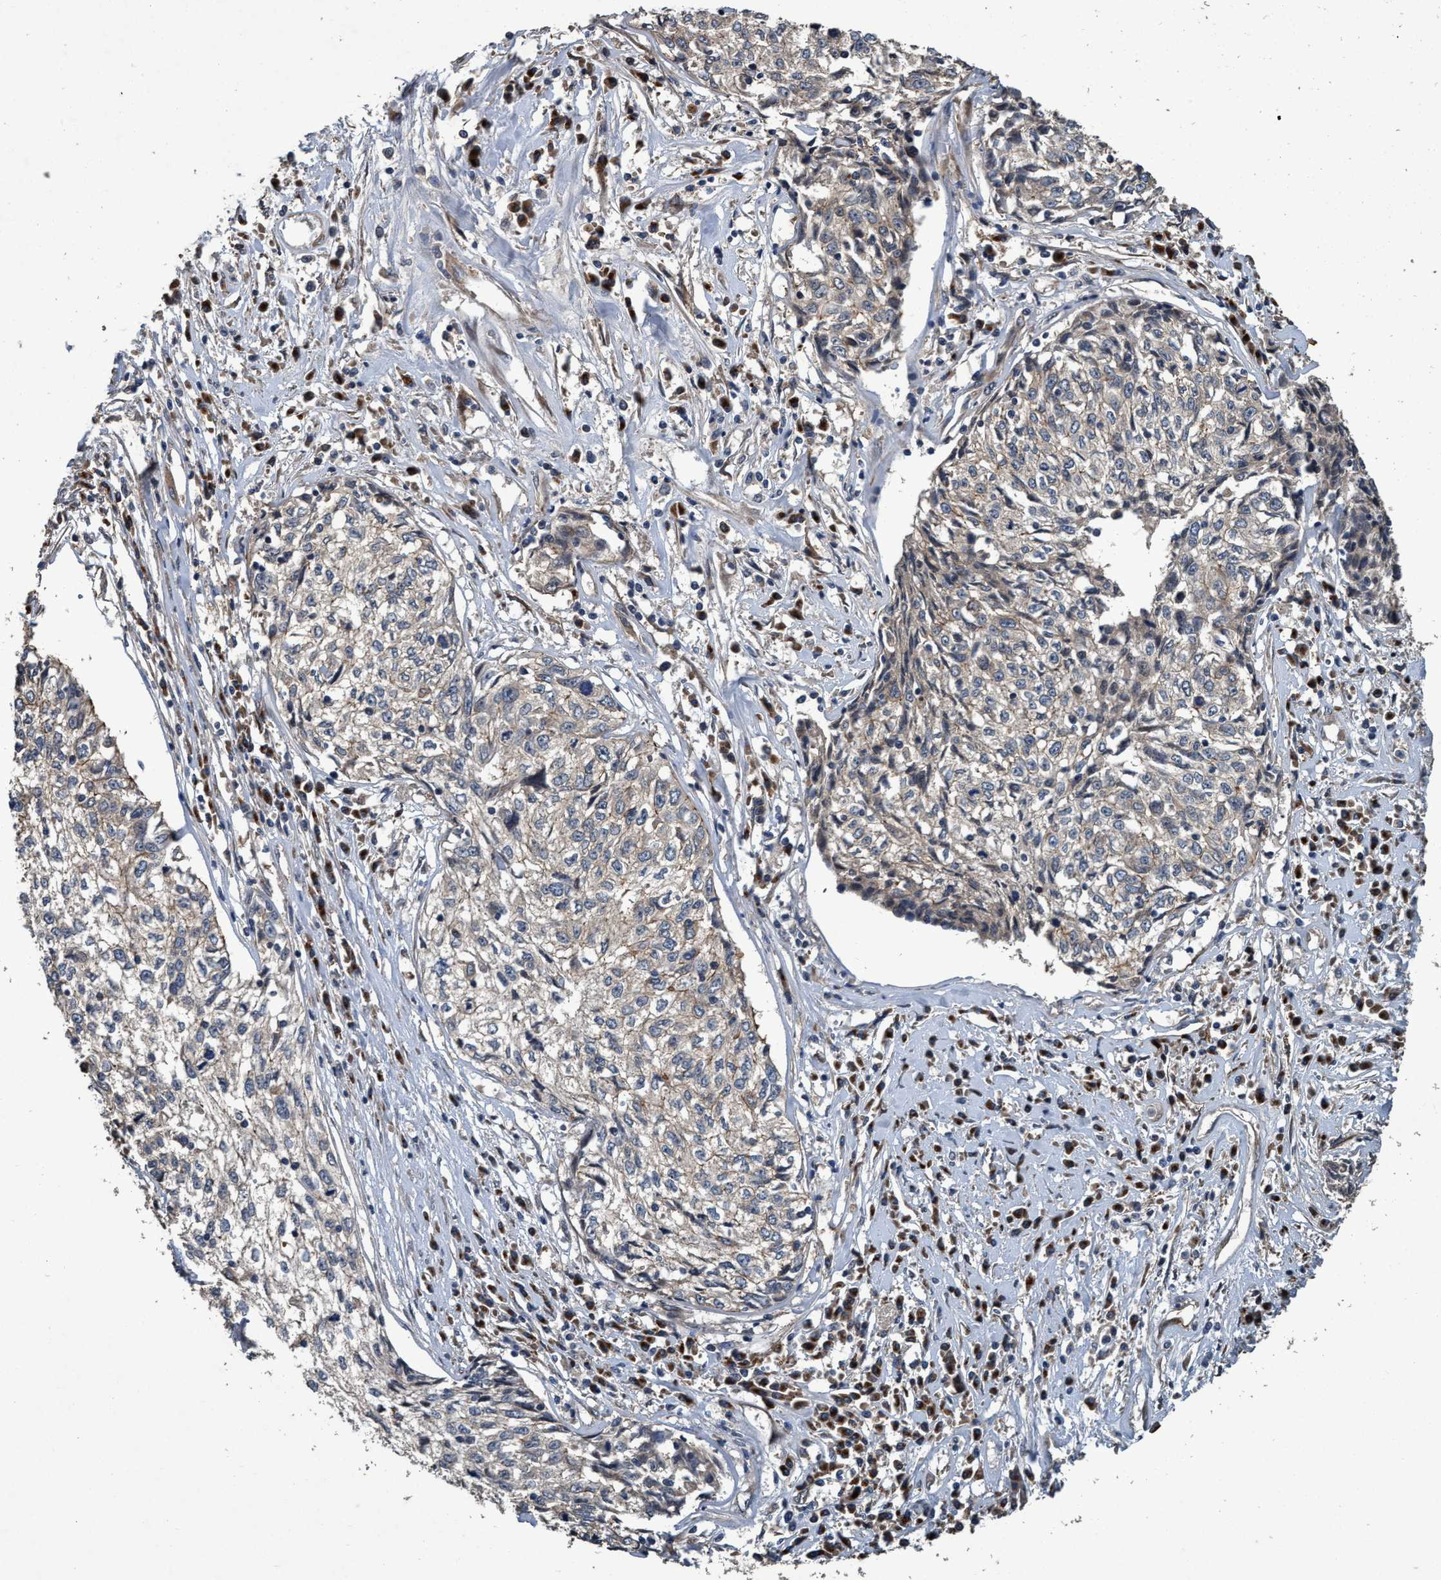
{"staining": {"intensity": "negative", "quantity": "none", "location": "none"}, "tissue": "cervical cancer", "cell_type": "Tumor cells", "image_type": "cancer", "snomed": [{"axis": "morphology", "description": "Squamous cell carcinoma, NOS"}, {"axis": "topography", "description": "Cervix"}], "caption": "IHC of cervical cancer (squamous cell carcinoma) displays no positivity in tumor cells. The staining is performed using DAB brown chromogen with nuclei counter-stained in using hematoxylin.", "gene": "MACC1", "patient": {"sex": "female", "age": 57}}